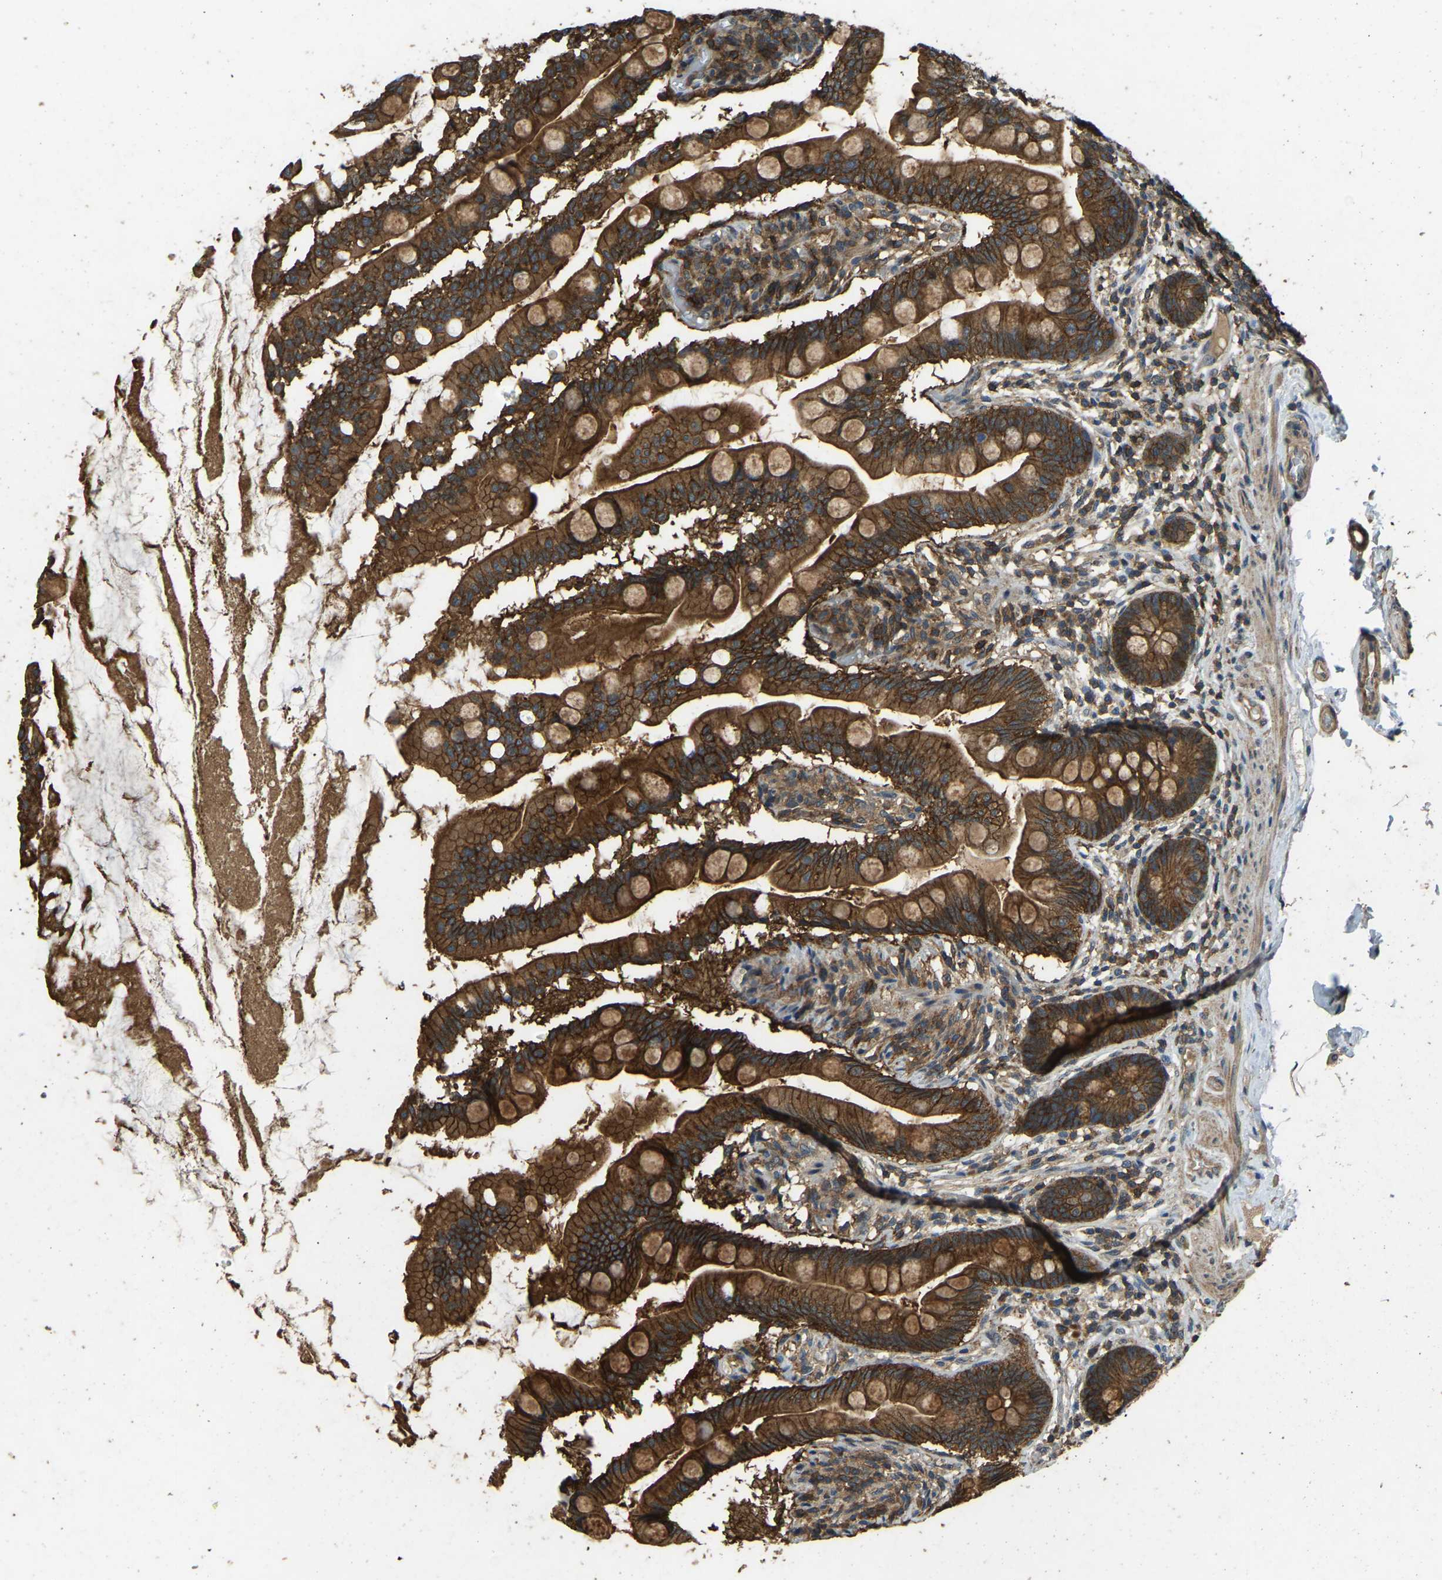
{"staining": {"intensity": "strong", "quantity": ">75%", "location": "cytoplasmic/membranous"}, "tissue": "small intestine", "cell_type": "Glandular cells", "image_type": "normal", "snomed": [{"axis": "morphology", "description": "Normal tissue, NOS"}, {"axis": "topography", "description": "Small intestine"}], "caption": "Immunohistochemical staining of normal human small intestine shows >75% levels of strong cytoplasmic/membranous protein positivity in approximately >75% of glandular cells. The protein is shown in brown color, while the nuclei are stained blue.", "gene": "ATP8B1", "patient": {"sex": "female", "age": 56}}